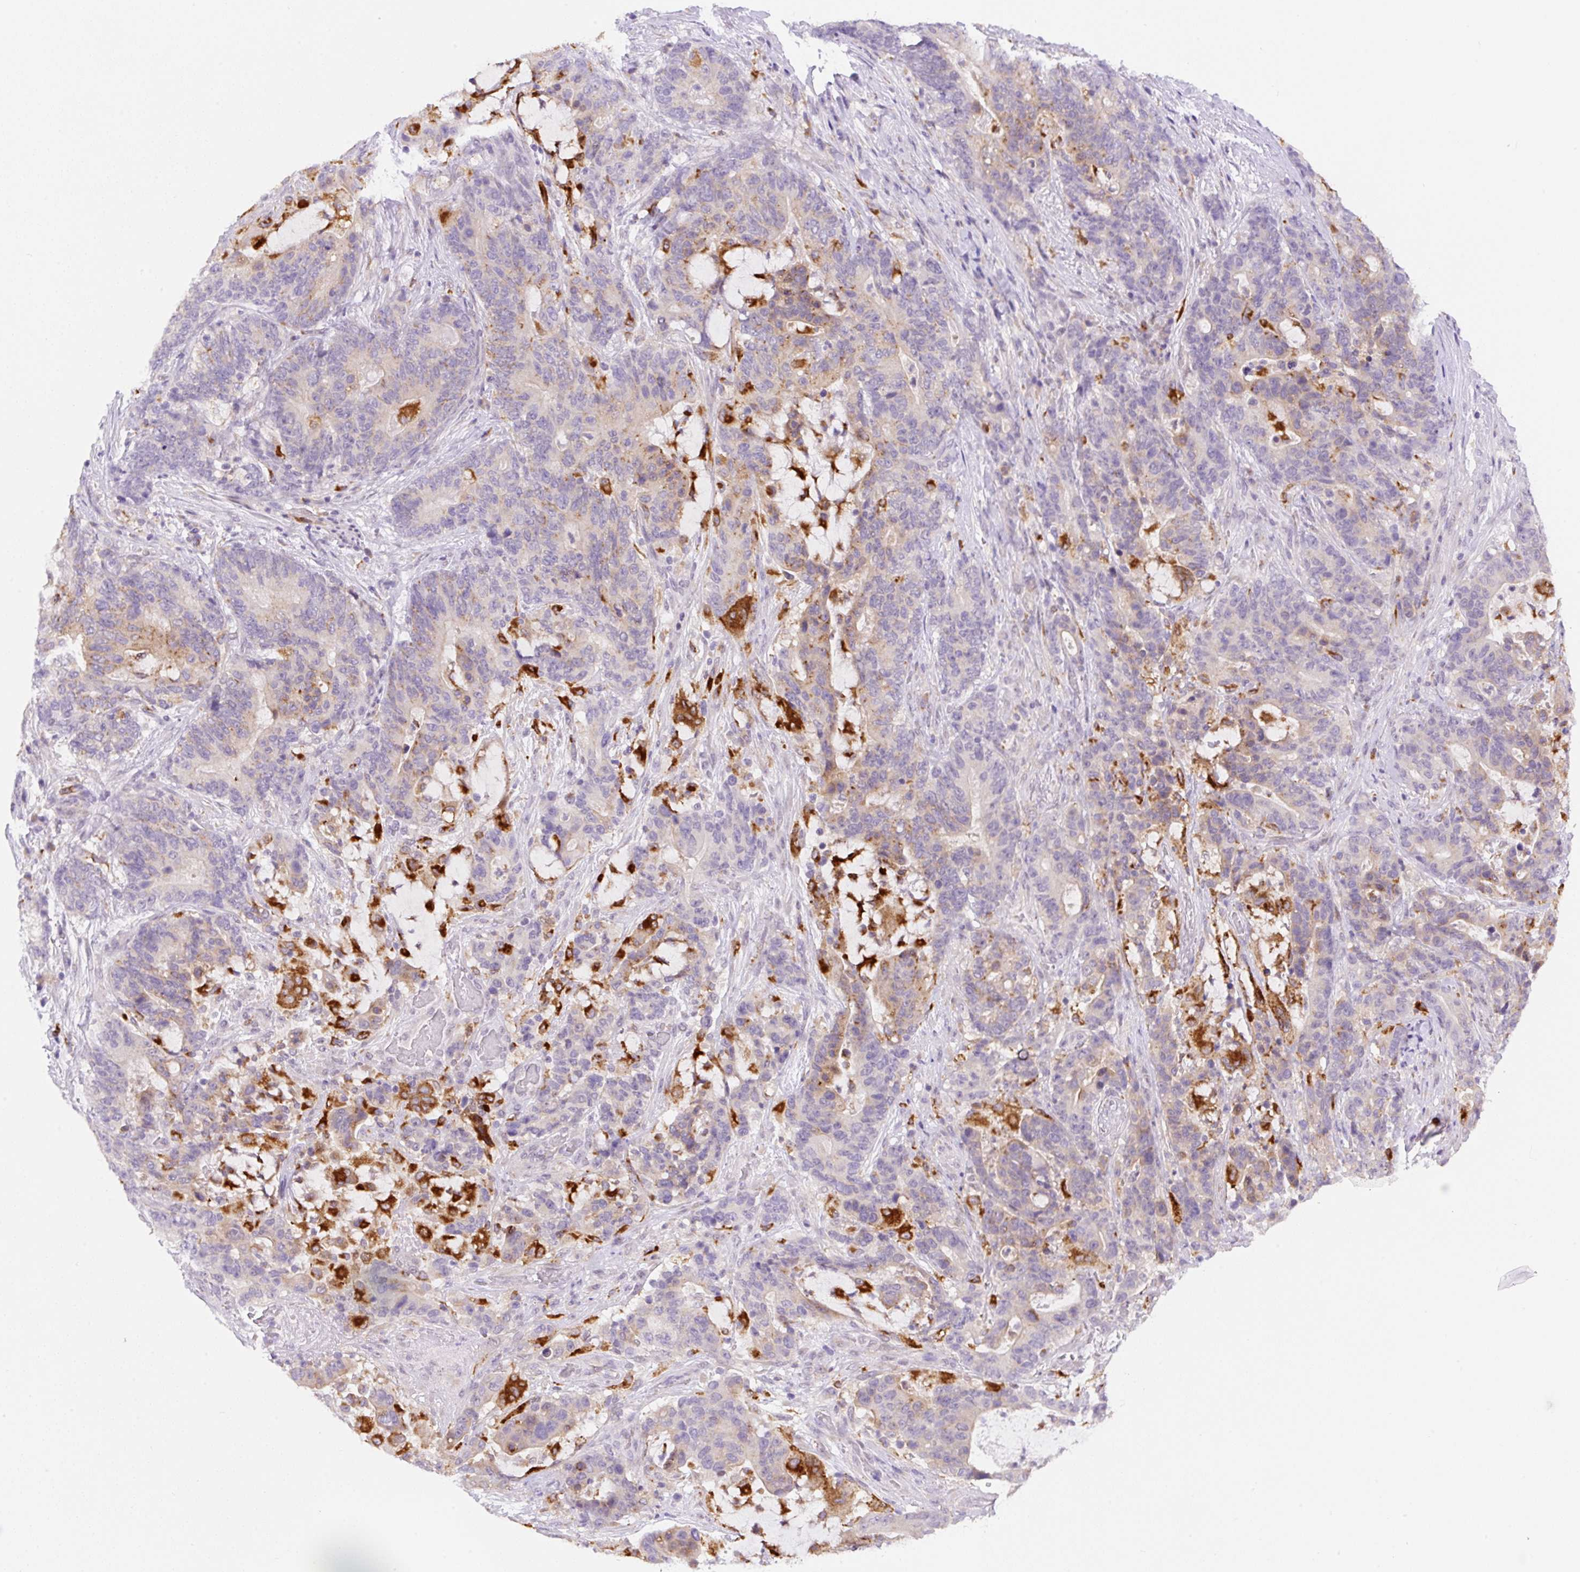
{"staining": {"intensity": "weak", "quantity": "25%-75%", "location": "cytoplasmic/membranous"}, "tissue": "stomach cancer", "cell_type": "Tumor cells", "image_type": "cancer", "snomed": [{"axis": "morphology", "description": "Normal tissue, NOS"}, {"axis": "morphology", "description": "Adenocarcinoma, NOS"}, {"axis": "topography", "description": "Stomach"}], "caption": "Stomach adenocarcinoma tissue reveals weak cytoplasmic/membranous positivity in about 25%-75% of tumor cells", "gene": "CEBPZOS", "patient": {"sex": "female", "age": 64}}